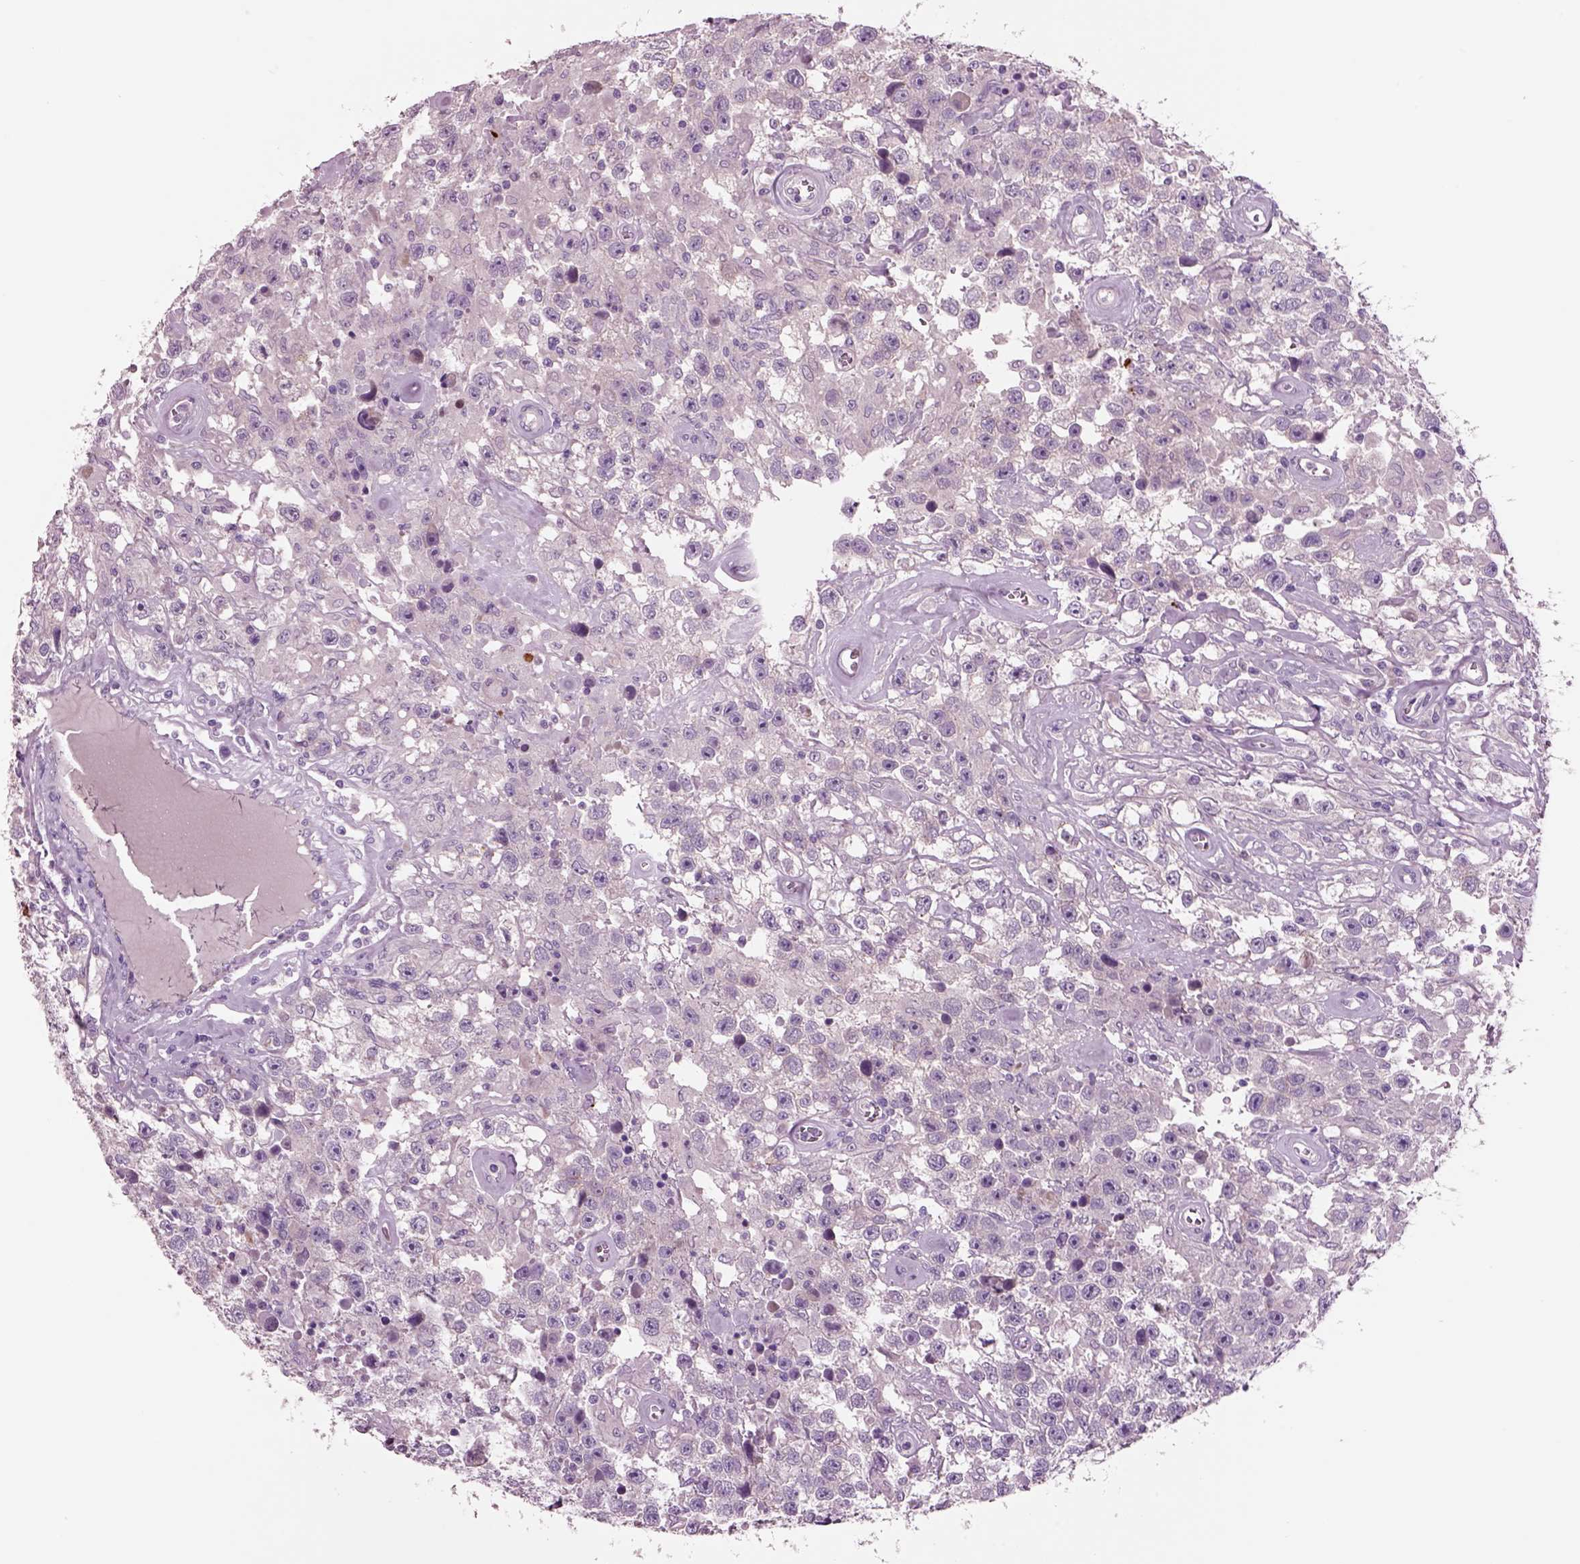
{"staining": {"intensity": "negative", "quantity": "none", "location": "none"}, "tissue": "testis cancer", "cell_type": "Tumor cells", "image_type": "cancer", "snomed": [{"axis": "morphology", "description": "Seminoma, NOS"}, {"axis": "topography", "description": "Testis"}], "caption": "Photomicrograph shows no protein positivity in tumor cells of seminoma (testis) tissue.", "gene": "PLPP7", "patient": {"sex": "male", "age": 43}}